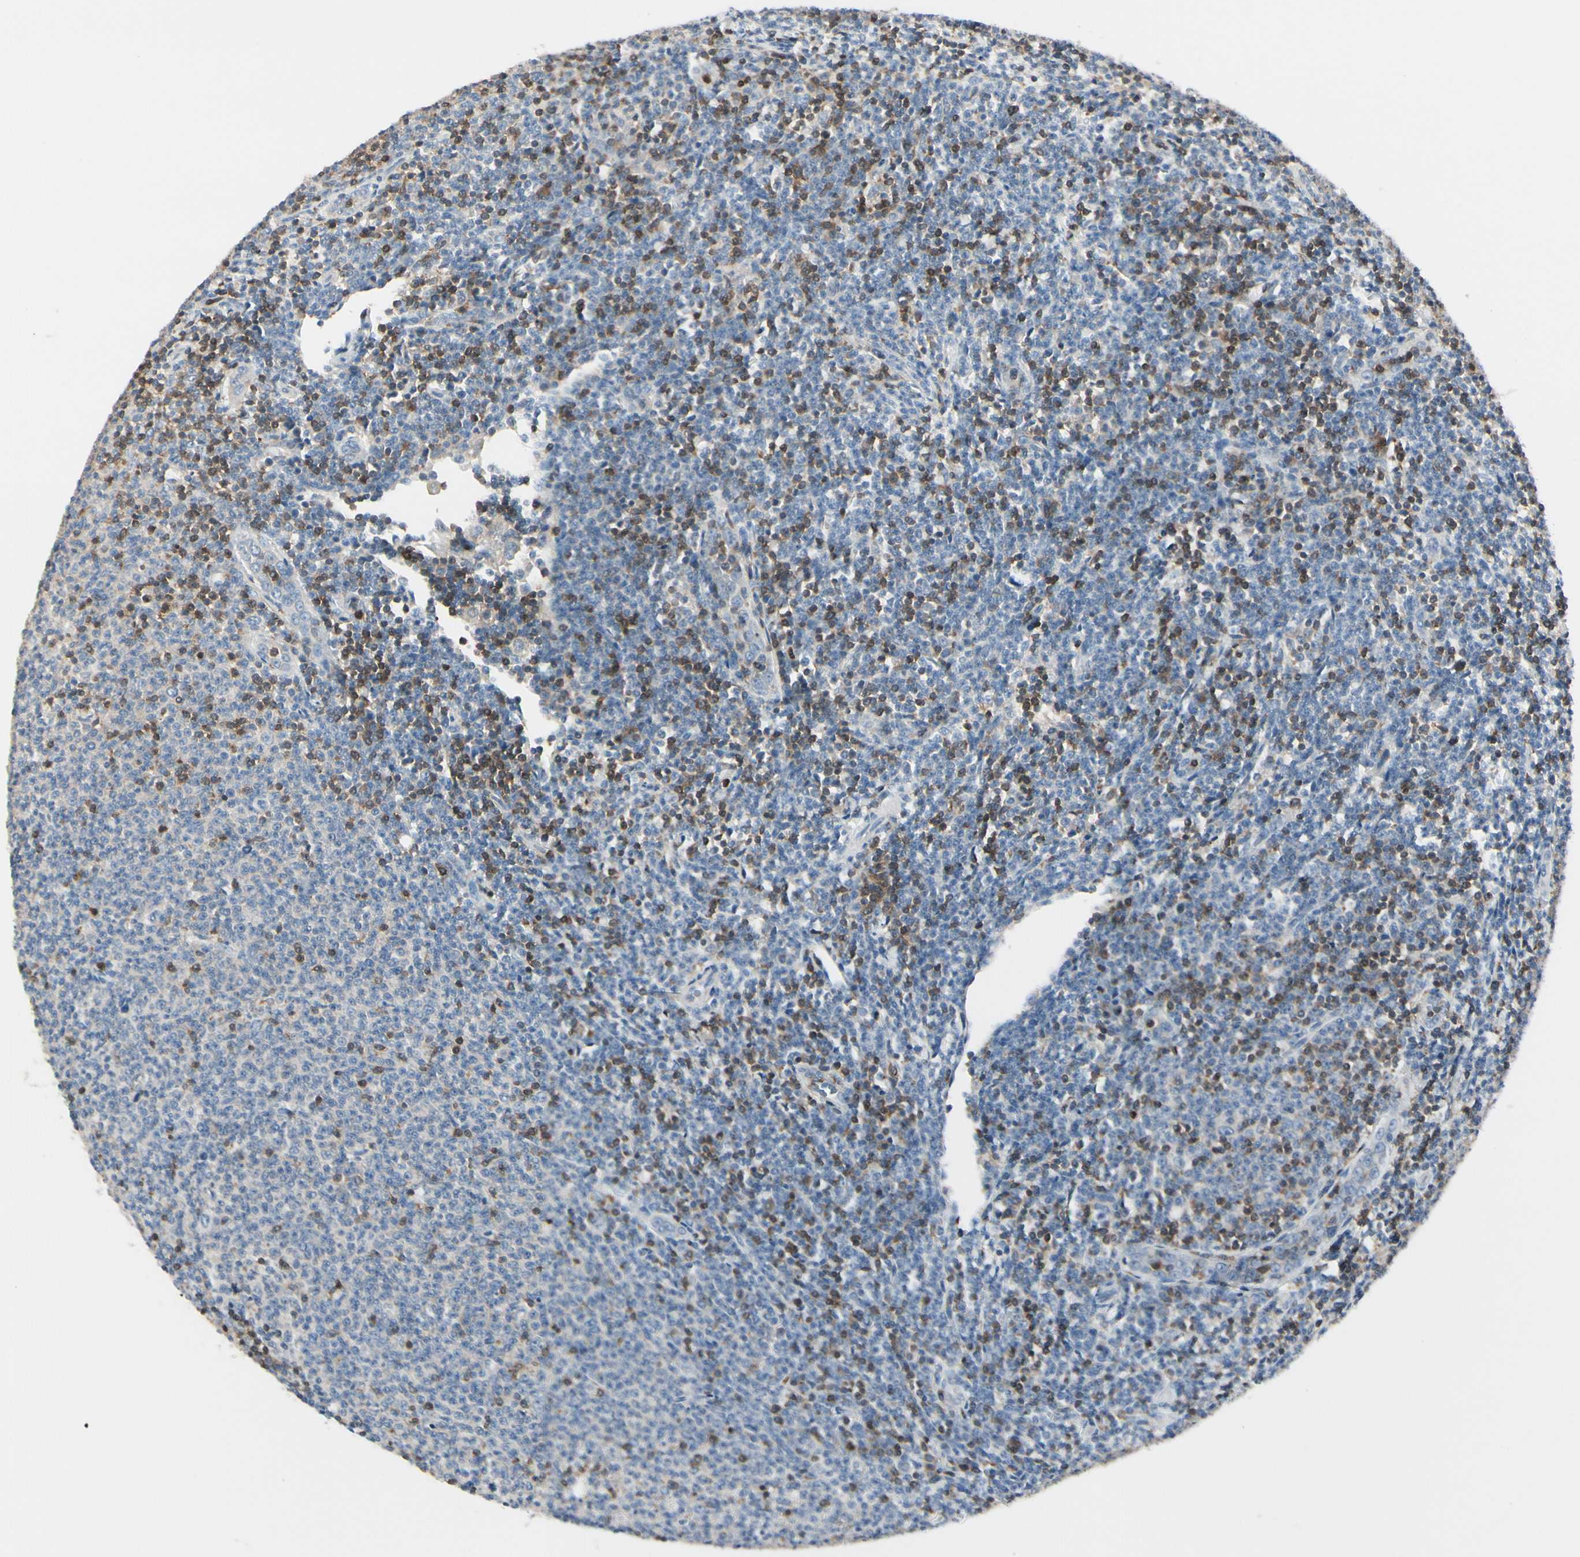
{"staining": {"intensity": "negative", "quantity": "none", "location": "none"}, "tissue": "lymphoma", "cell_type": "Tumor cells", "image_type": "cancer", "snomed": [{"axis": "morphology", "description": "Malignant lymphoma, non-Hodgkin's type, Low grade"}, {"axis": "topography", "description": "Lymph node"}], "caption": "Image shows no protein expression in tumor cells of lymphoma tissue.", "gene": "SLC9A3R1", "patient": {"sex": "male", "age": 66}}